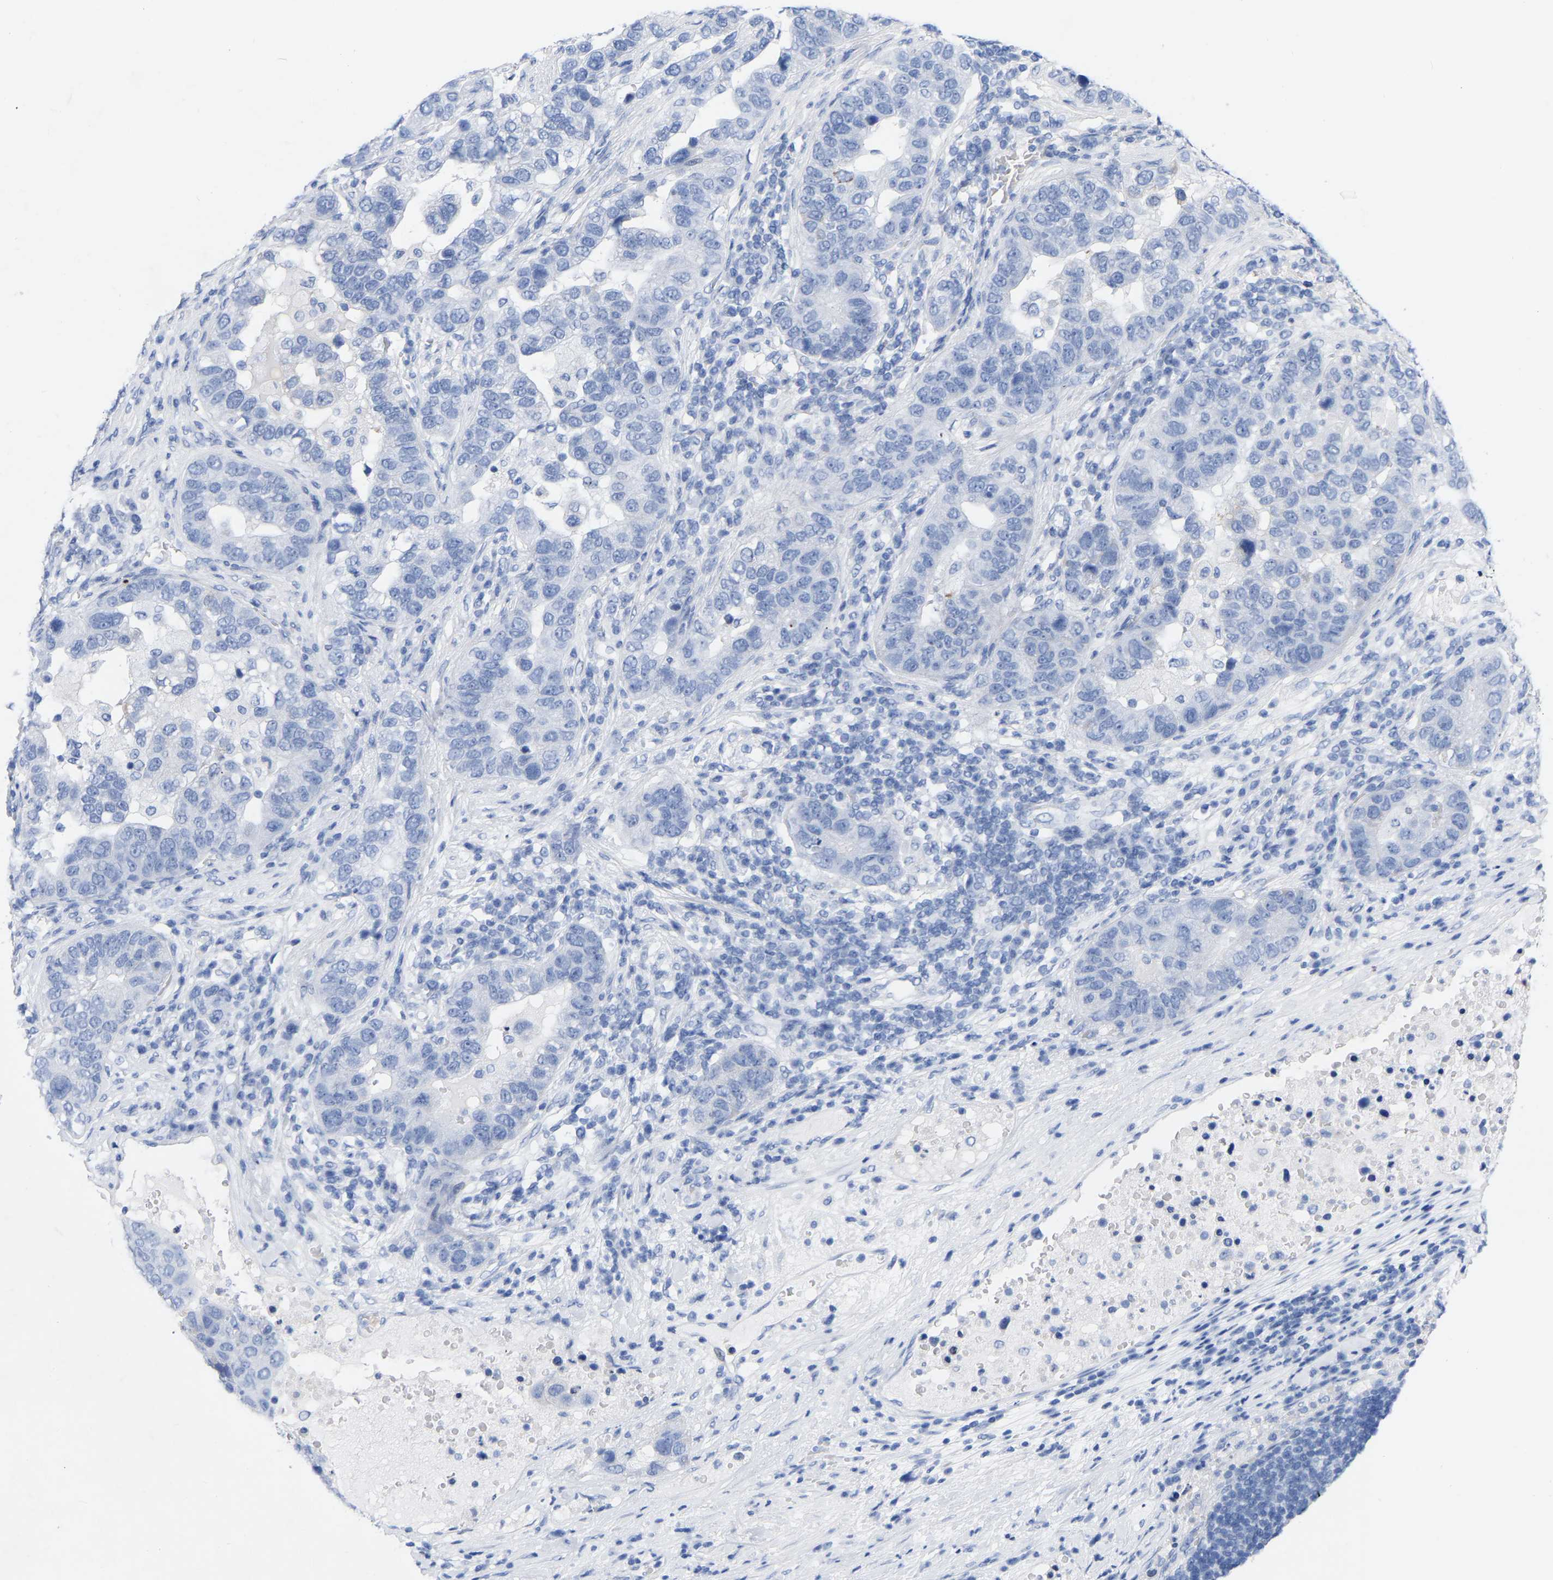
{"staining": {"intensity": "negative", "quantity": "none", "location": "none"}, "tissue": "pancreatic cancer", "cell_type": "Tumor cells", "image_type": "cancer", "snomed": [{"axis": "morphology", "description": "Adenocarcinoma, NOS"}, {"axis": "topography", "description": "Pancreas"}], "caption": "Immunohistochemistry histopathology image of neoplastic tissue: human pancreatic cancer (adenocarcinoma) stained with DAB (3,3'-diaminobenzidine) reveals no significant protein positivity in tumor cells.", "gene": "ZNF629", "patient": {"sex": "female", "age": 61}}